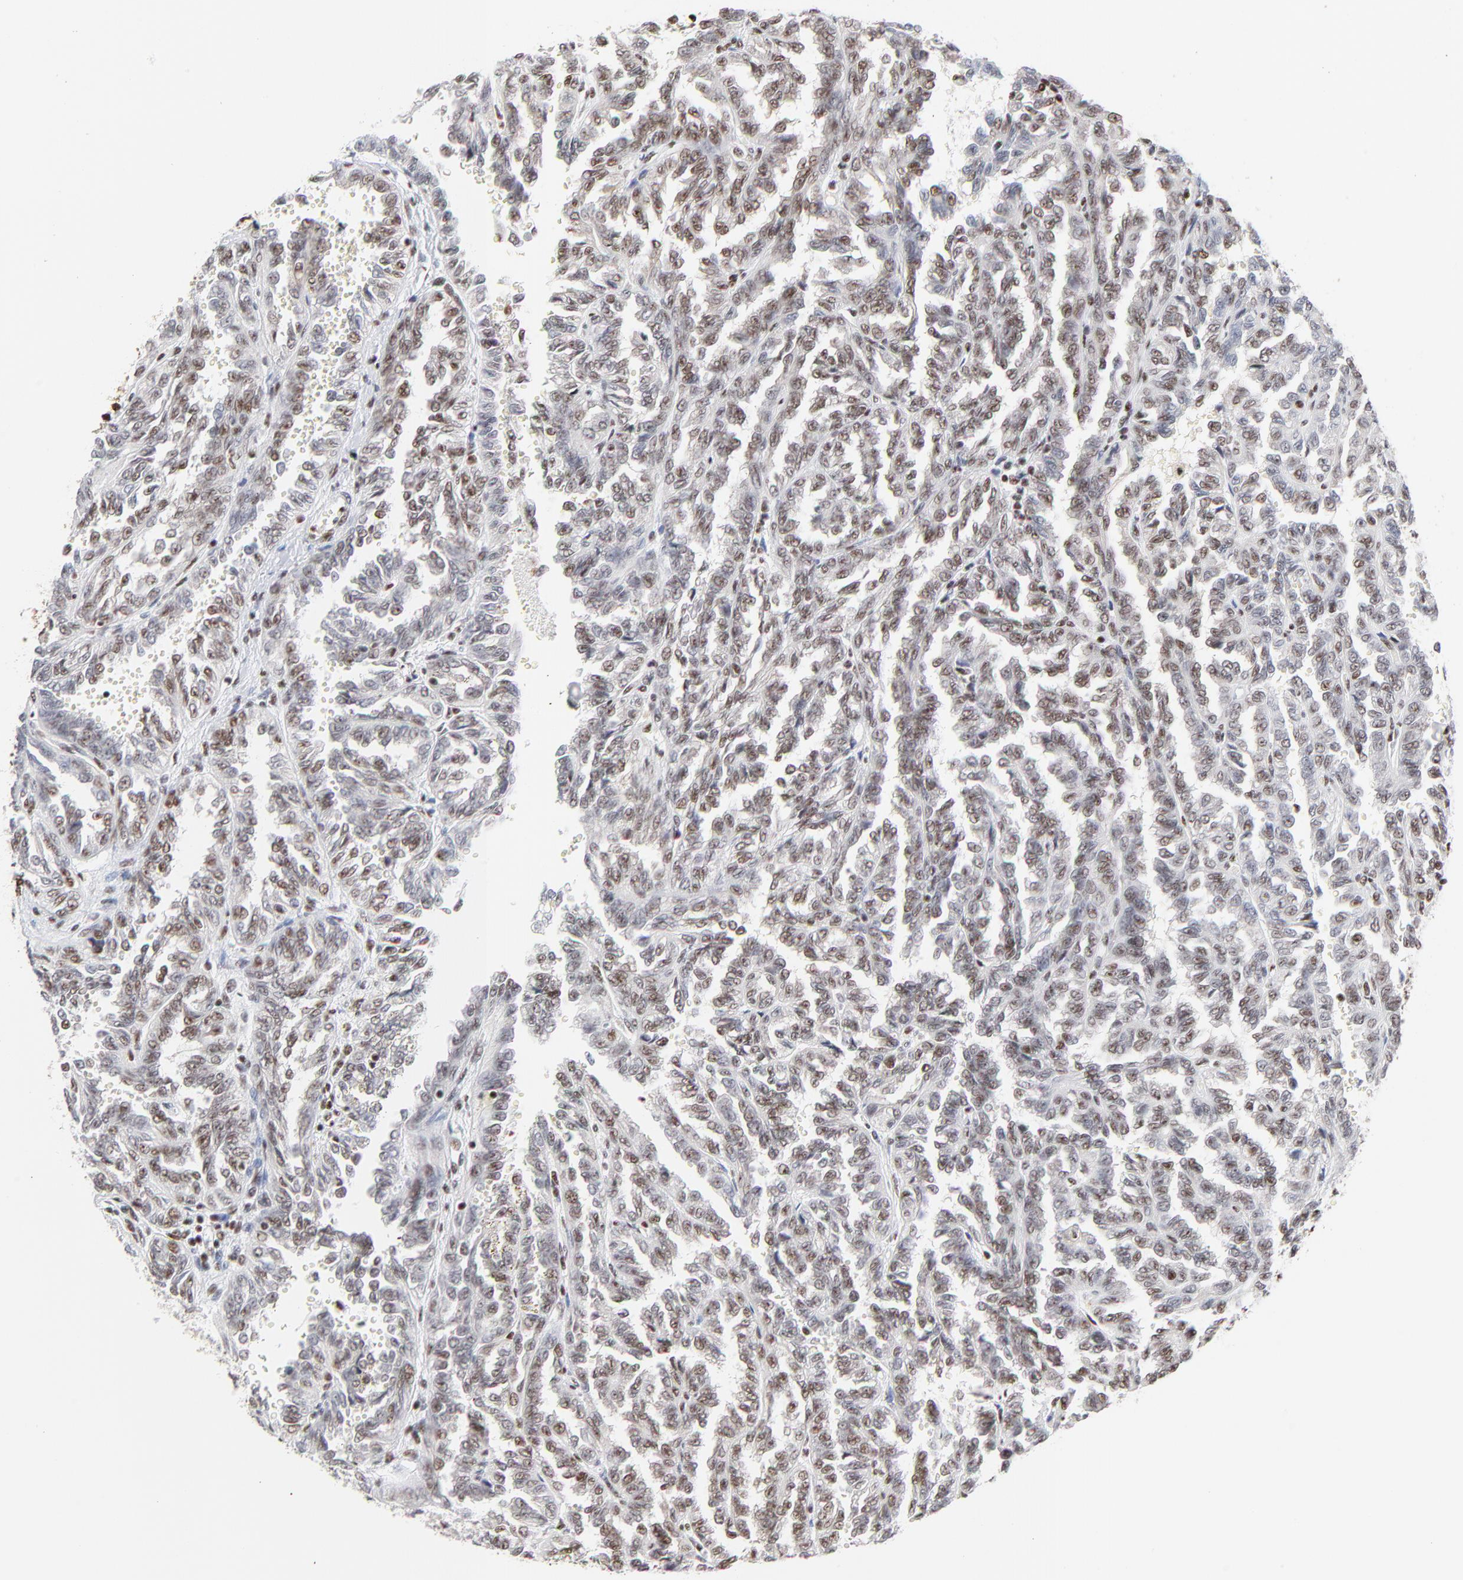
{"staining": {"intensity": "moderate", "quantity": "25%-75%", "location": "nuclear"}, "tissue": "renal cancer", "cell_type": "Tumor cells", "image_type": "cancer", "snomed": [{"axis": "morphology", "description": "Inflammation, NOS"}, {"axis": "morphology", "description": "Adenocarcinoma, NOS"}, {"axis": "topography", "description": "Kidney"}], "caption": "IHC staining of renal cancer, which shows medium levels of moderate nuclear positivity in about 25%-75% of tumor cells indicating moderate nuclear protein positivity. The staining was performed using DAB (brown) for protein detection and nuclei were counterstained in hematoxylin (blue).", "gene": "CREB1", "patient": {"sex": "male", "age": 68}}